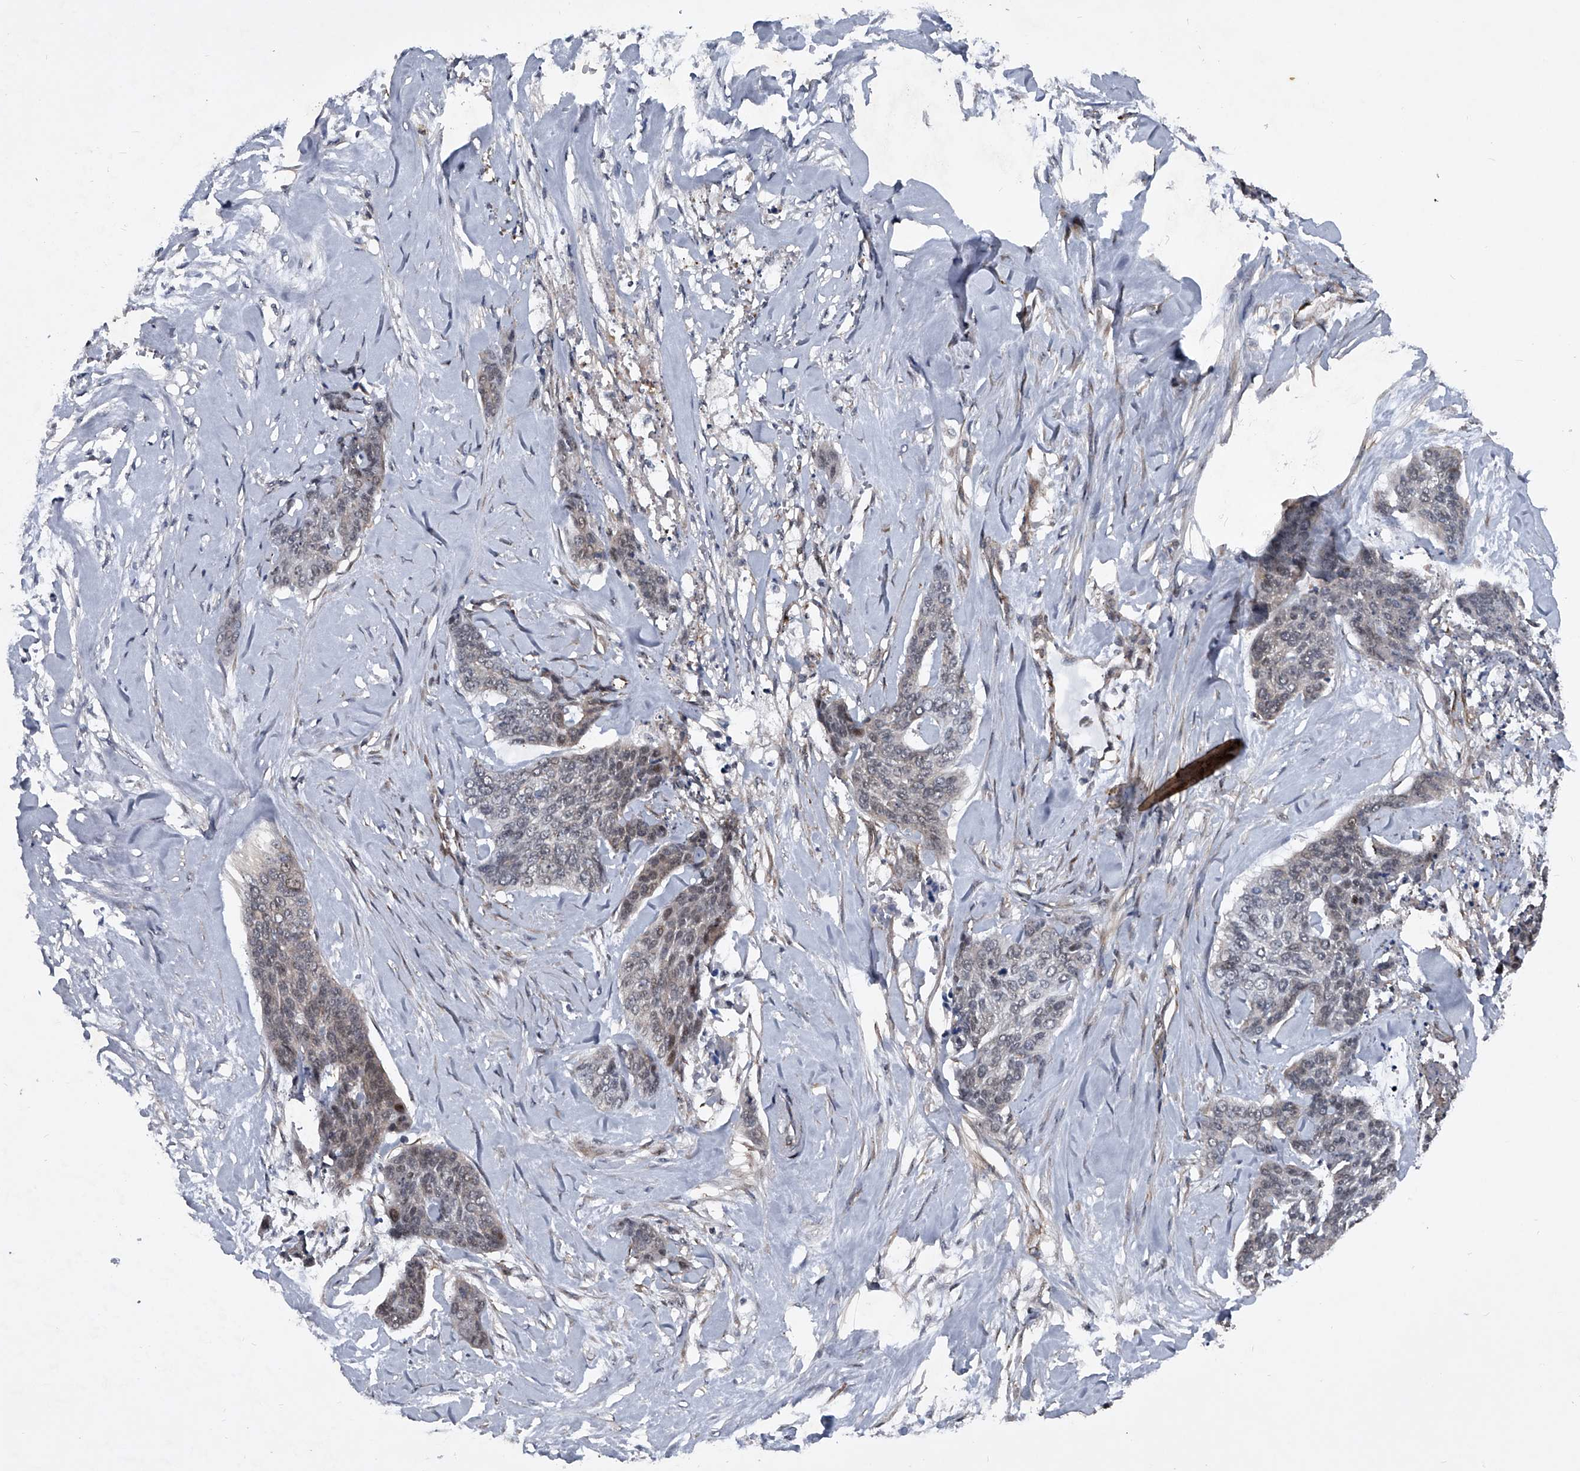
{"staining": {"intensity": "weak", "quantity": "<25%", "location": "nuclear"}, "tissue": "skin cancer", "cell_type": "Tumor cells", "image_type": "cancer", "snomed": [{"axis": "morphology", "description": "Basal cell carcinoma"}, {"axis": "topography", "description": "Skin"}], "caption": "Skin basal cell carcinoma stained for a protein using immunohistochemistry (IHC) reveals no positivity tumor cells.", "gene": "MAPKAP1", "patient": {"sex": "female", "age": 64}}